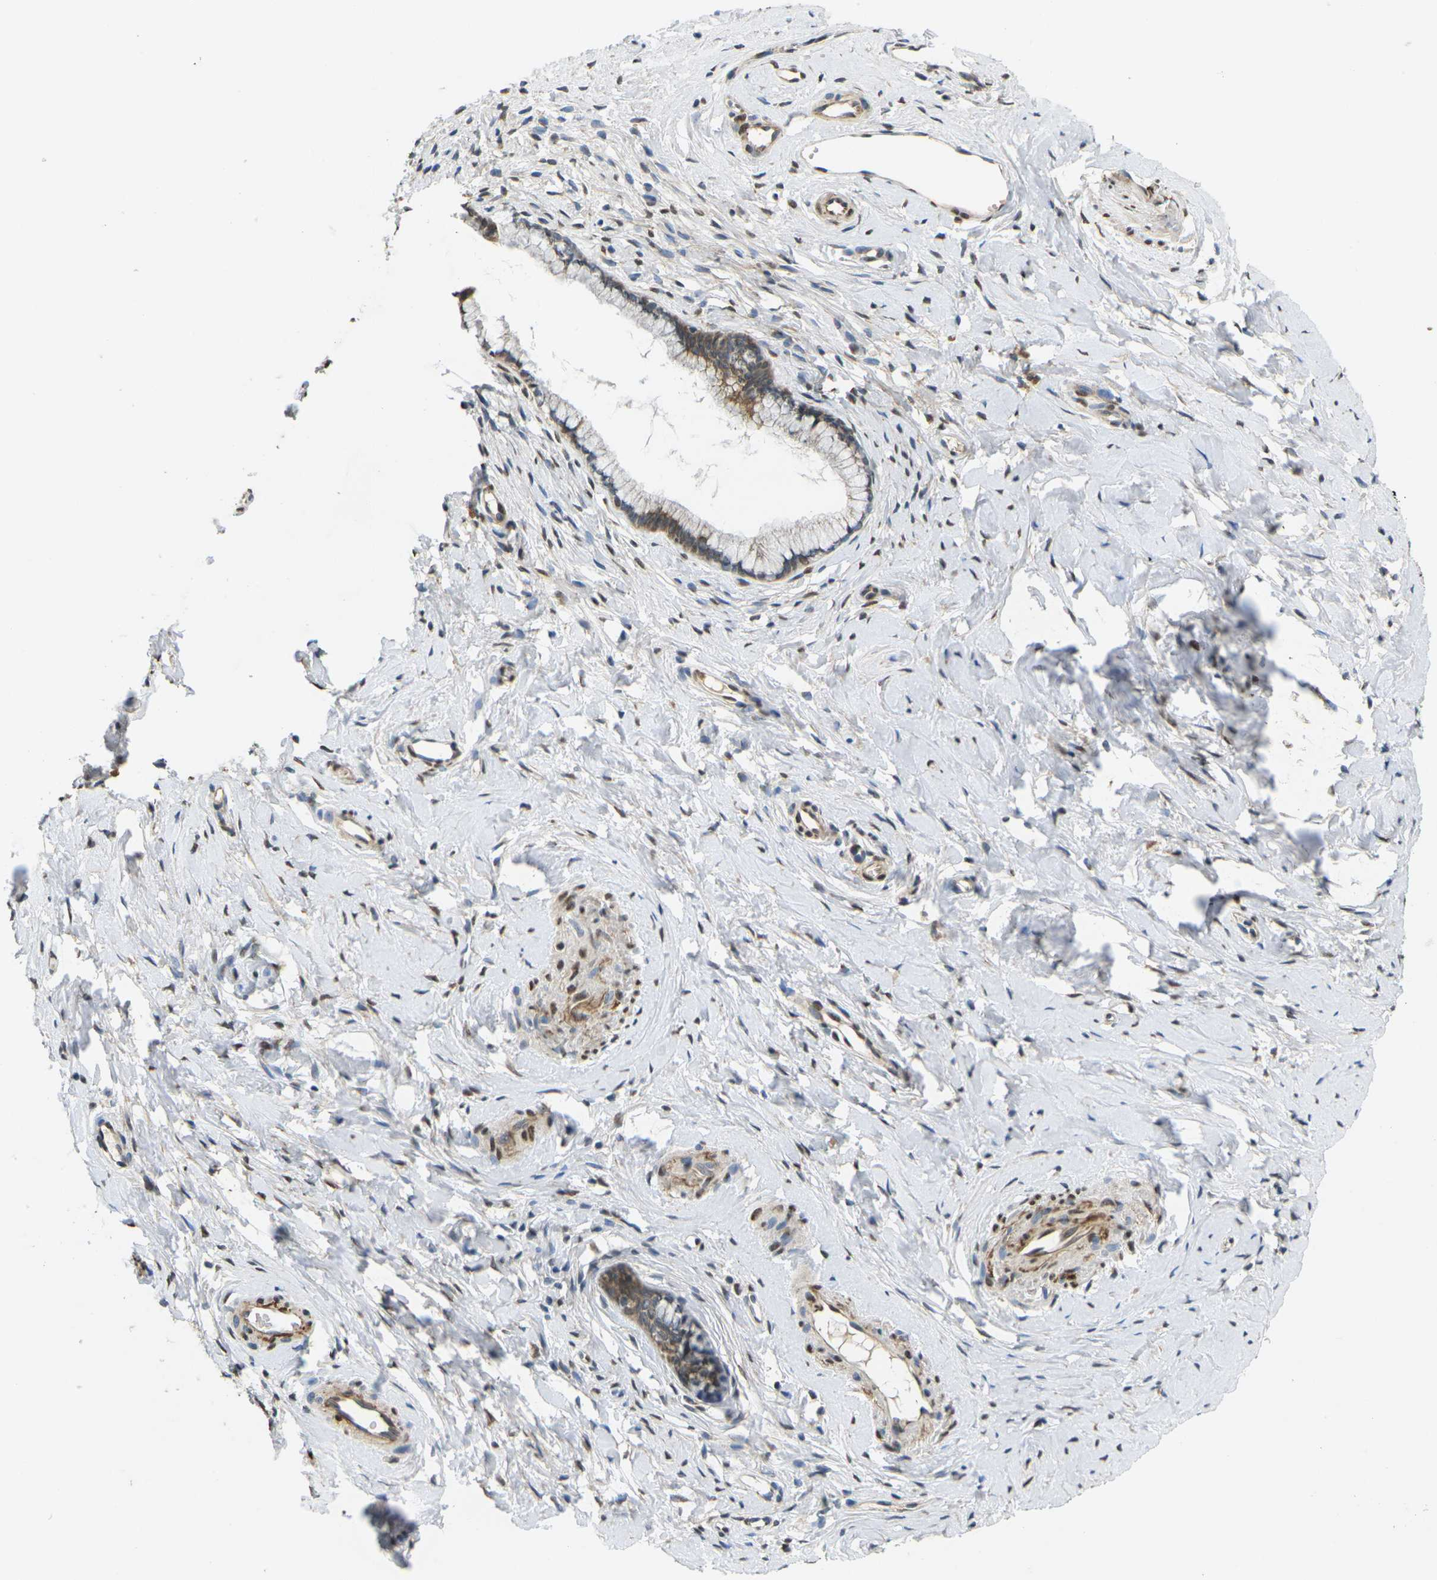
{"staining": {"intensity": "moderate", "quantity": ">75%", "location": "cytoplasmic/membranous"}, "tissue": "cervix", "cell_type": "Glandular cells", "image_type": "normal", "snomed": [{"axis": "morphology", "description": "Normal tissue, NOS"}, {"axis": "topography", "description": "Cervix"}], "caption": "Benign cervix shows moderate cytoplasmic/membranous staining in about >75% of glandular cells.", "gene": "ERBB4", "patient": {"sex": "female", "age": 65}}